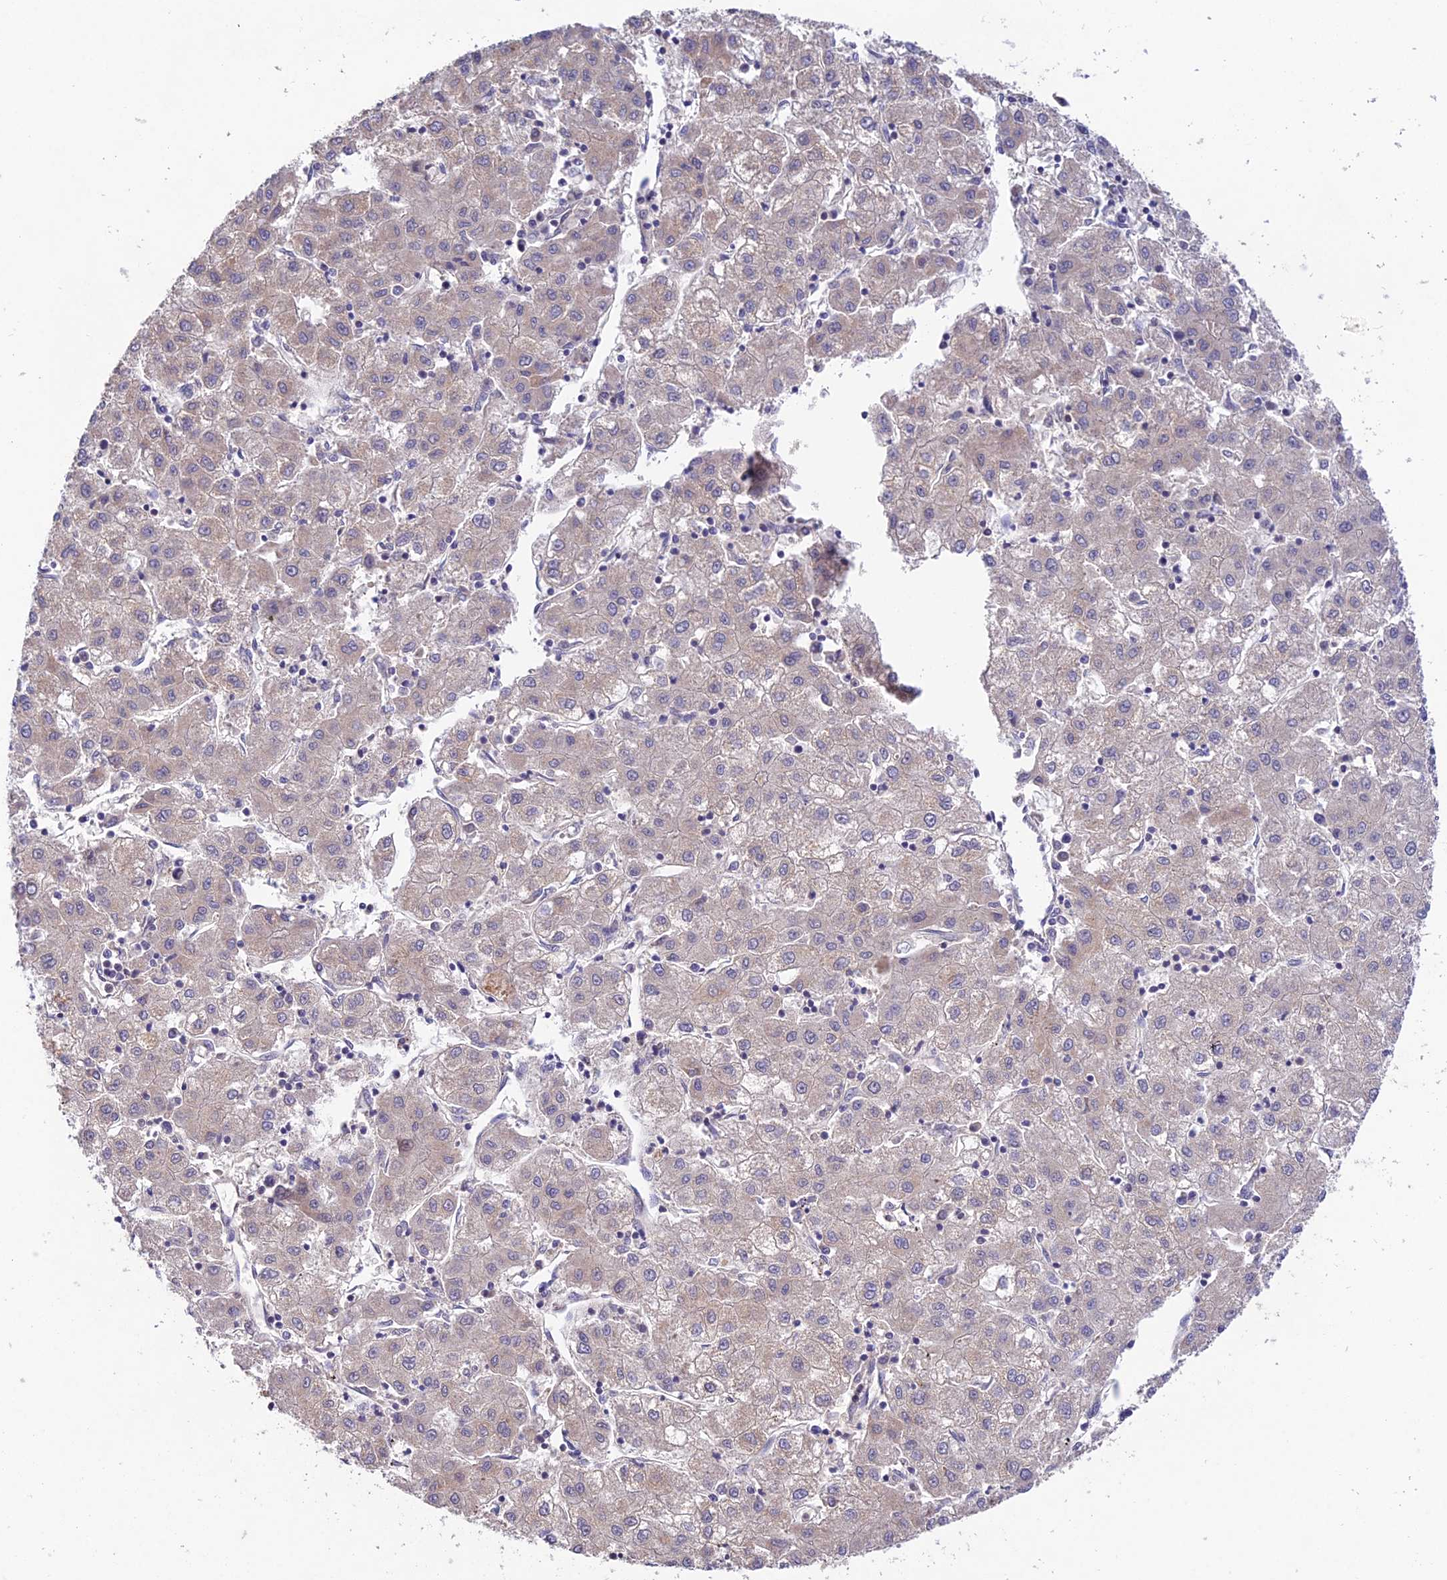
{"staining": {"intensity": "weak", "quantity": "25%-75%", "location": "cytoplasmic/membranous"}, "tissue": "liver cancer", "cell_type": "Tumor cells", "image_type": "cancer", "snomed": [{"axis": "morphology", "description": "Carcinoma, Hepatocellular, NOS"}, {"axis": "topography", "description": "Liver"}], "caption": "The immunohistochemical stain labels weak cytoplasmic/membranous positivity in tumor cells of liver cancer (hepatocellular carcinoma) tissue.", "gene": "PGK1", "patient": {"sex": "male", "age": 72}}